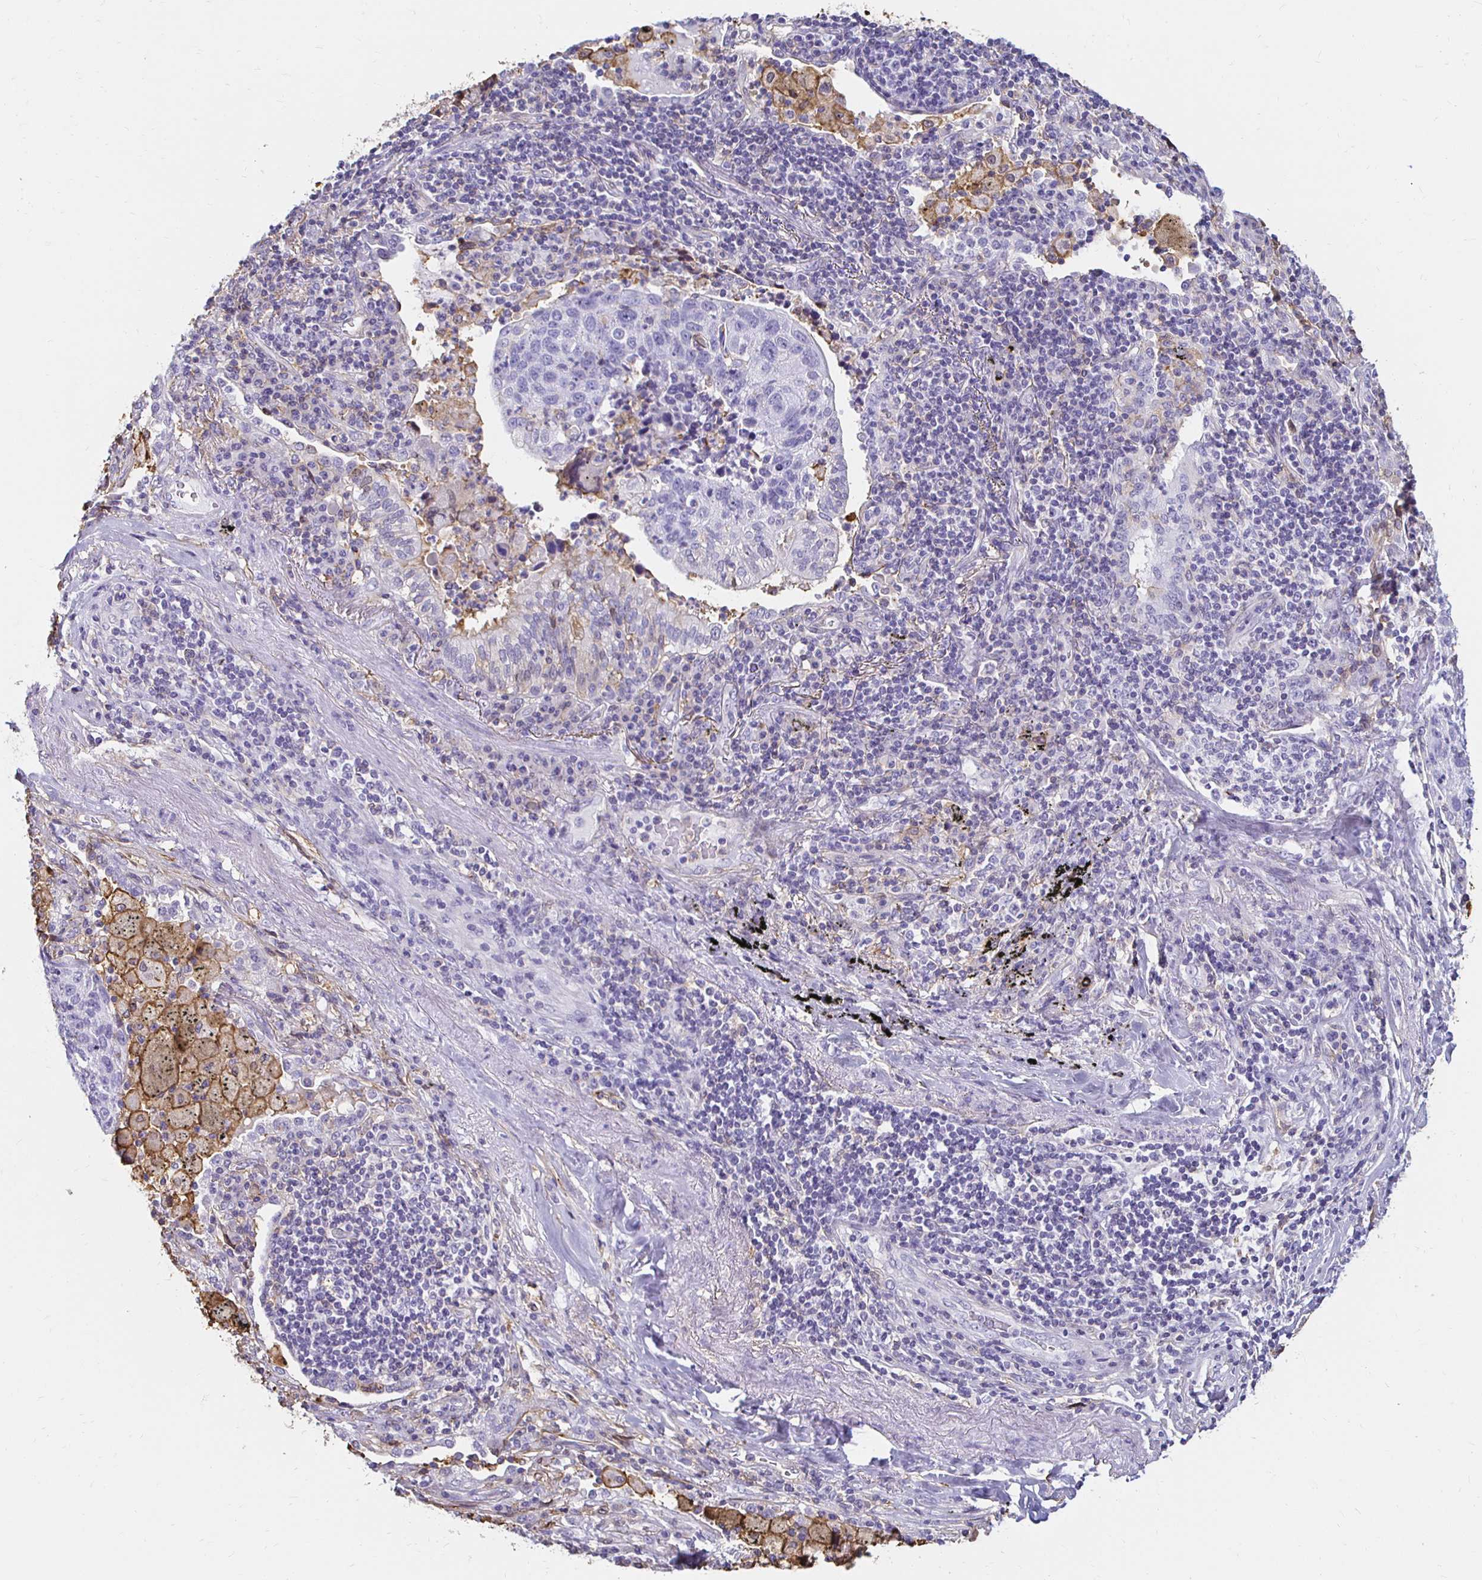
{"staining": {"intensity": "negative", "quantity": "none", "location": "none"}, "tissue": "lung cancer", "cell_type": "Tumor cells", "image_type": "cancer", "snomed": [{"axis": "morphology", "description": "Squamous cell carcinoma, NOS"}, {"axis": "topography", "description": "Lymph node"}, {"axis": "topography", "description": "Lung"}], "caption": "Tumor cells show no significant staining in lung cancer (squamous cell carcinoma).", "gene": "TAS1R3", "patient": {"sex": "male", "age": 61}}